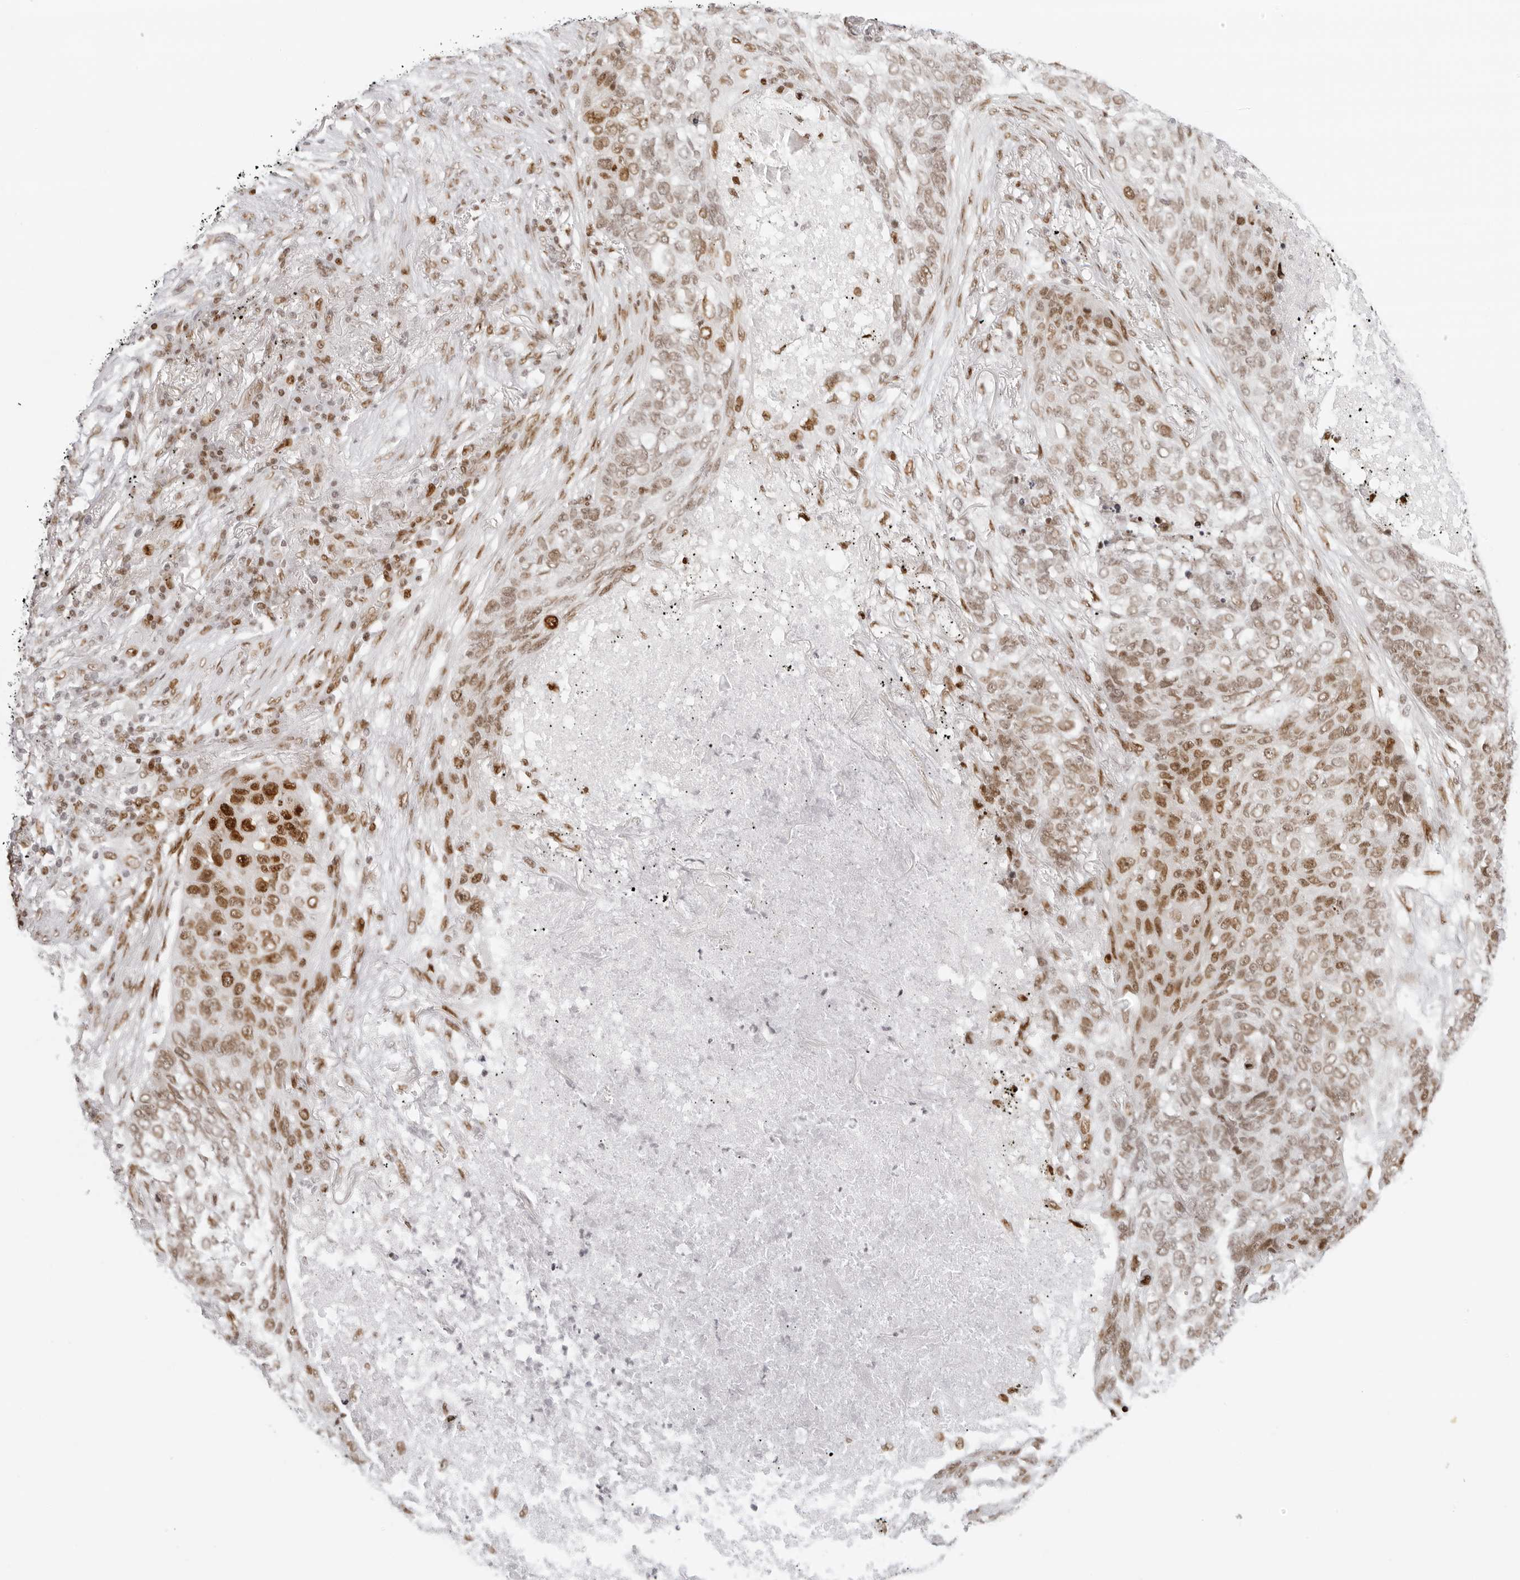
{"staining": {"intensity": "moderate", "quantity": "25%-75%", "location": "nuclear"}, "tissue": "lung cancer", "cell_type": "Tumor cells", "image_type": "cancer", "snomed": [{"axis": "morphology", "description": "Squamous cell carcinoma, NOS"}, {"axis": "topography", "description": "Lung"}], "caption": "This is an image of IHC staining of squamous cell carcinoma (lung), which shows moderate staining in the nuclear of tumor cells.", "gene": "RCC1", "patient": {"sex": "female", "age": 63}}